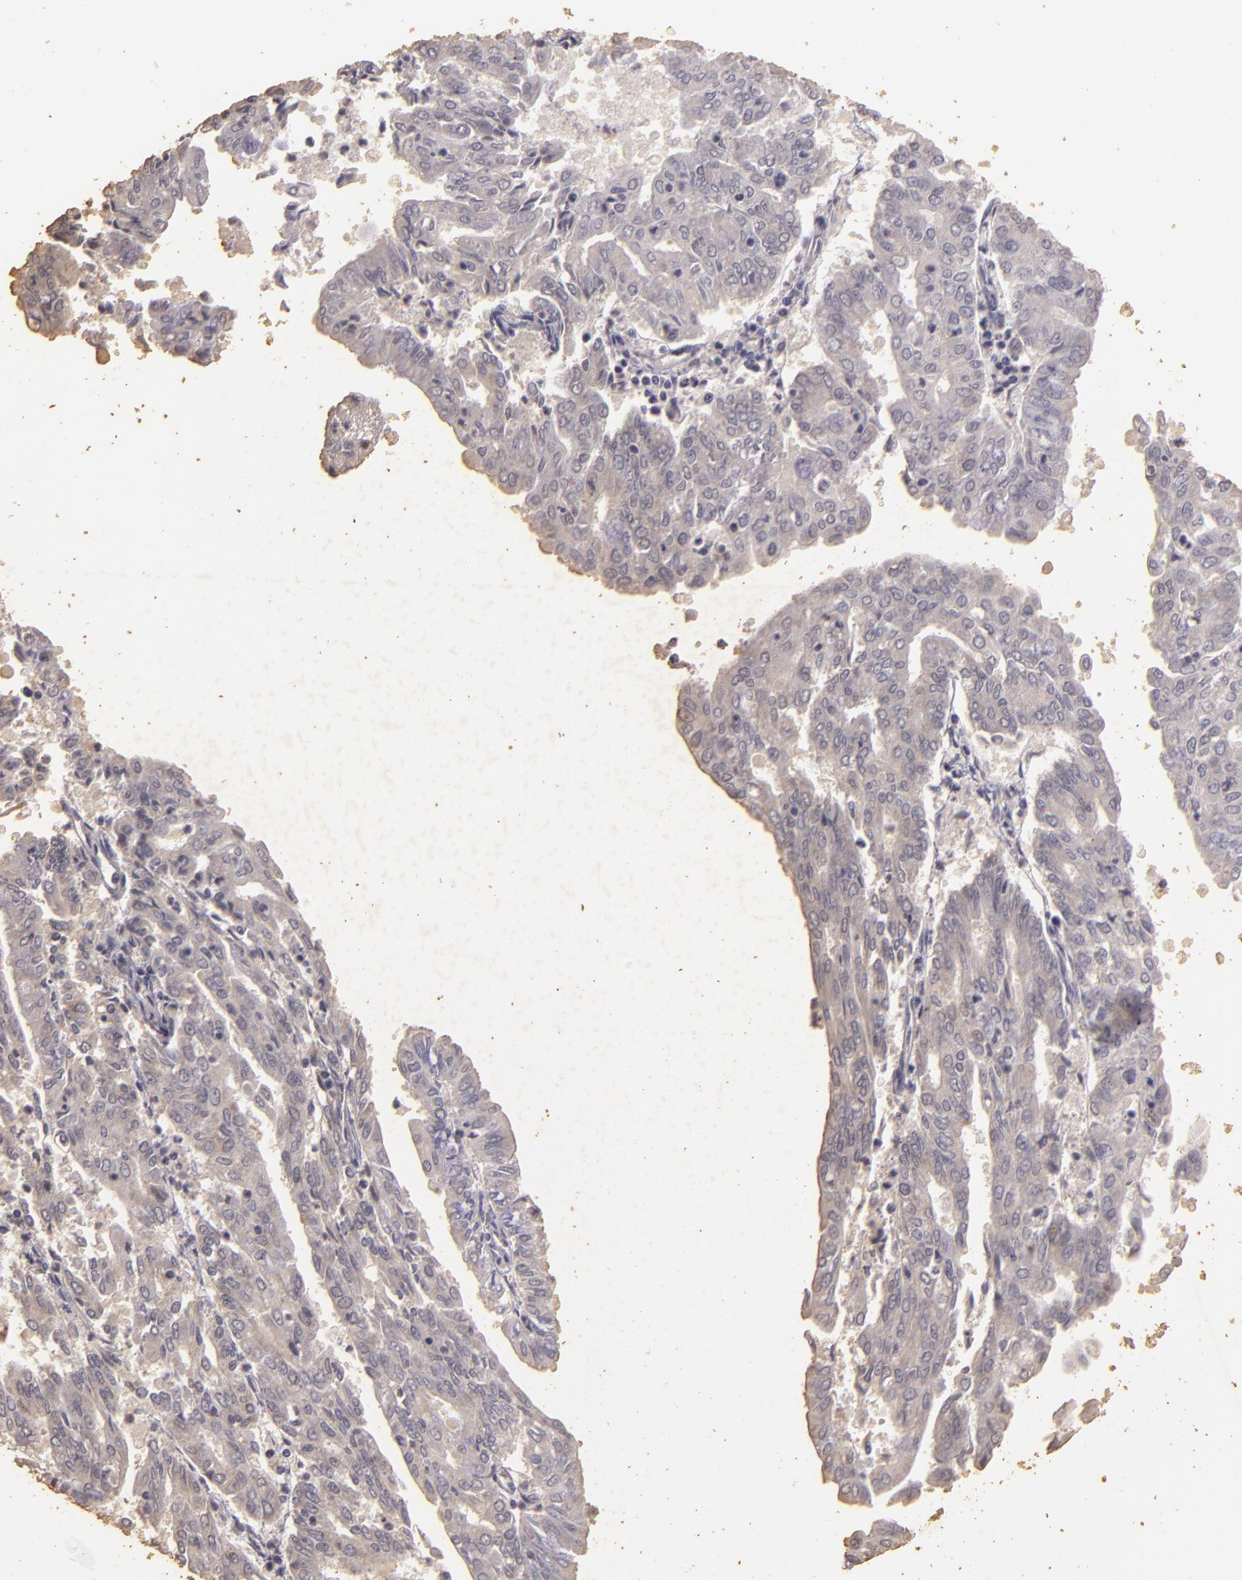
{"staining": {"intensity": "weak", "quantity": "25%-75%", "location": "cytoplasmic/membranous"}, "tissue": "endometrial cancer", "cell_type": "Tumor cells", "image_type": "cancer", "snomed": [{"axis": "morphology", "description": "Adenocarcinoma, NOS"}, {"axis": "topography", "description": "Endometrium"}], "caption": "Endometrial cancer (adenocarcinoma) stained with a protein marker exhibits weak staining in tumor cells.", "gene": "BCL2L13", "patient": {"sex": "female", "age": 79}}